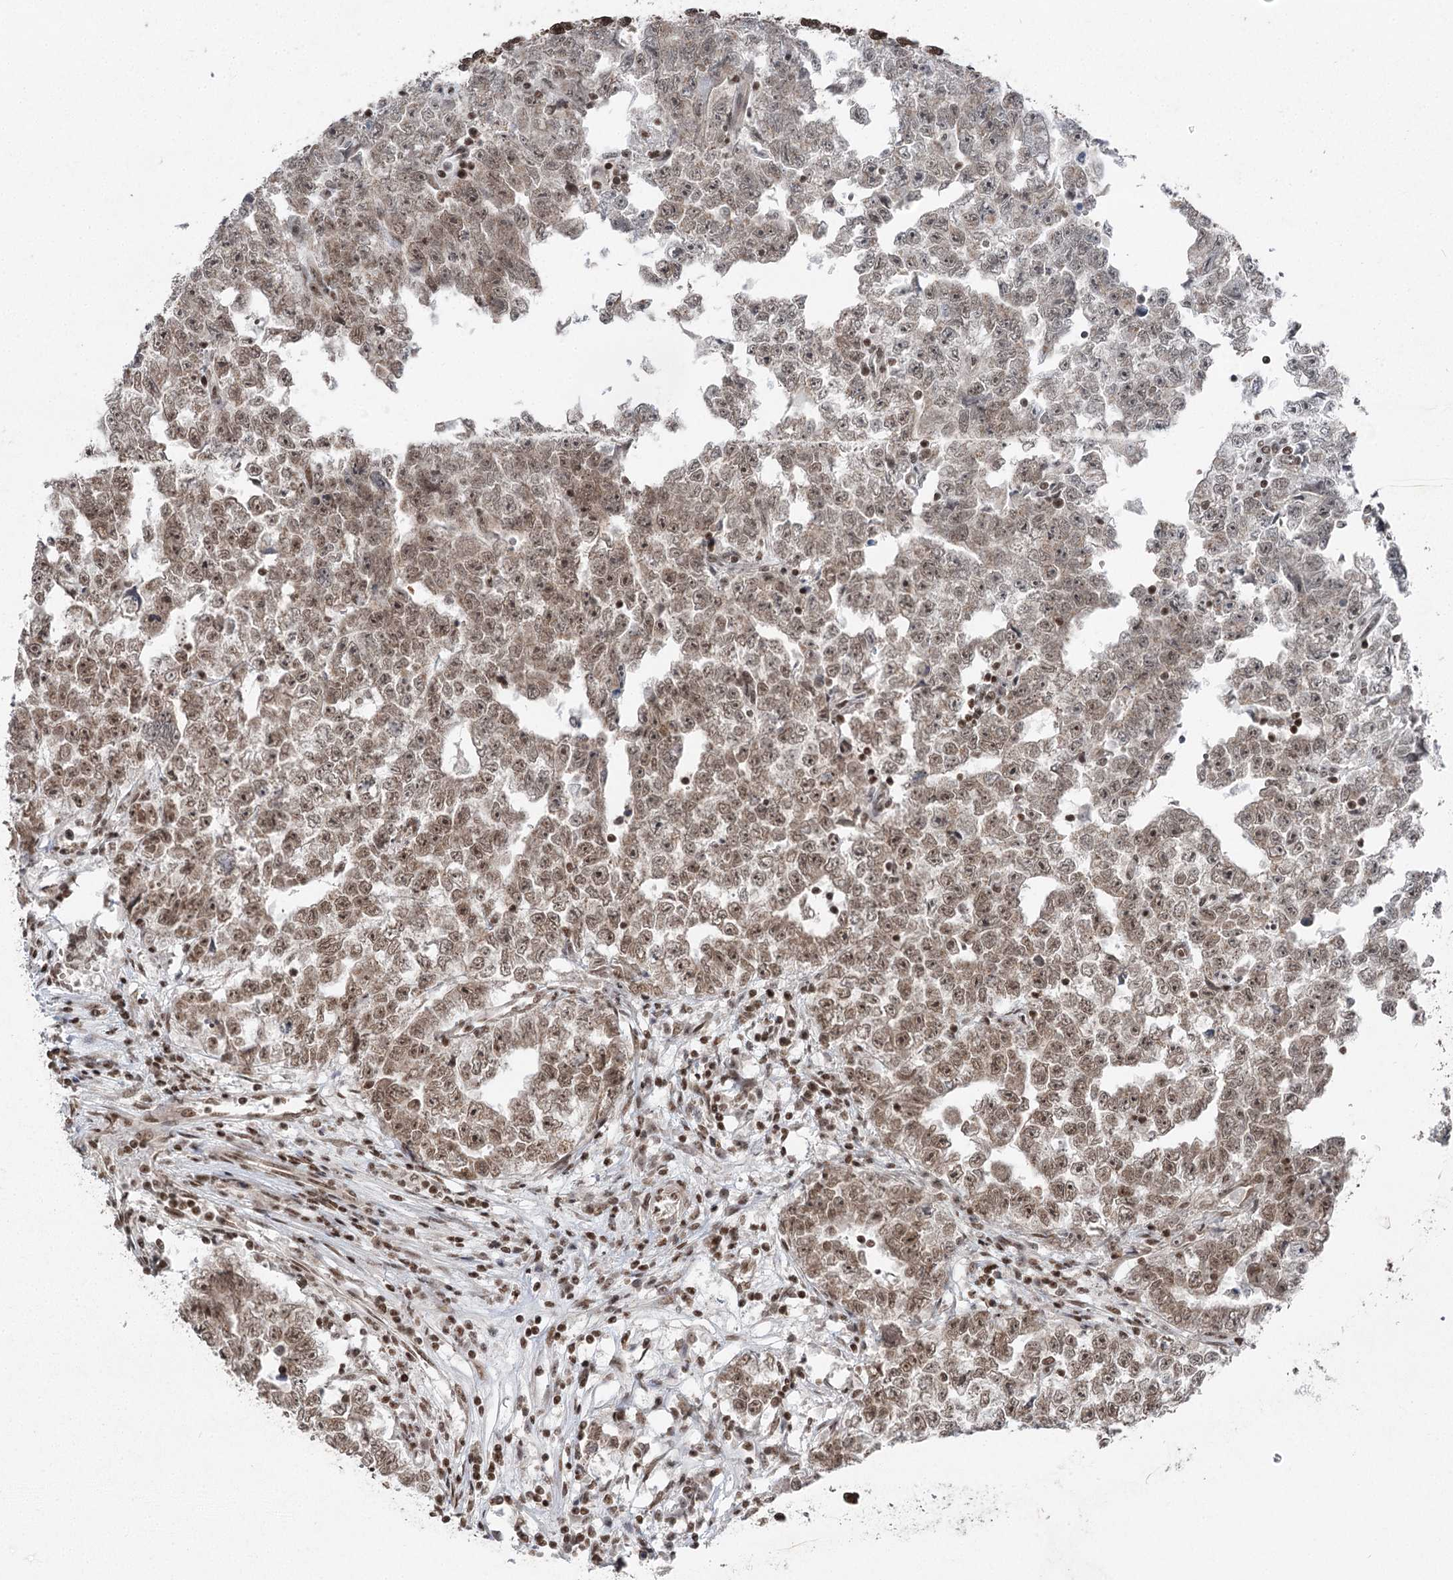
{"staining": {"intensity": "moderate", "quantity": ">75%", "location": "nuclear"}, "tissue": "testis cancer", "cell_type": "Tumor cells", "image_type": "cancer", "snomed": [{"axis": "morphology", "description": "Carcinoma, Embryonal, NOS"}, {"axis": "topography", "description": "Testis"}], "caption": "Immunohistochemical staining of human testis cancer (embryonal carcinoma) shows moderate nuclear protein positivity in about >75% of tumor cells. (DAB IHC with brightfield microscopy, high magnification).", "gene": "CGGBP1", "patient": {"sex": "male", "age": 25}}